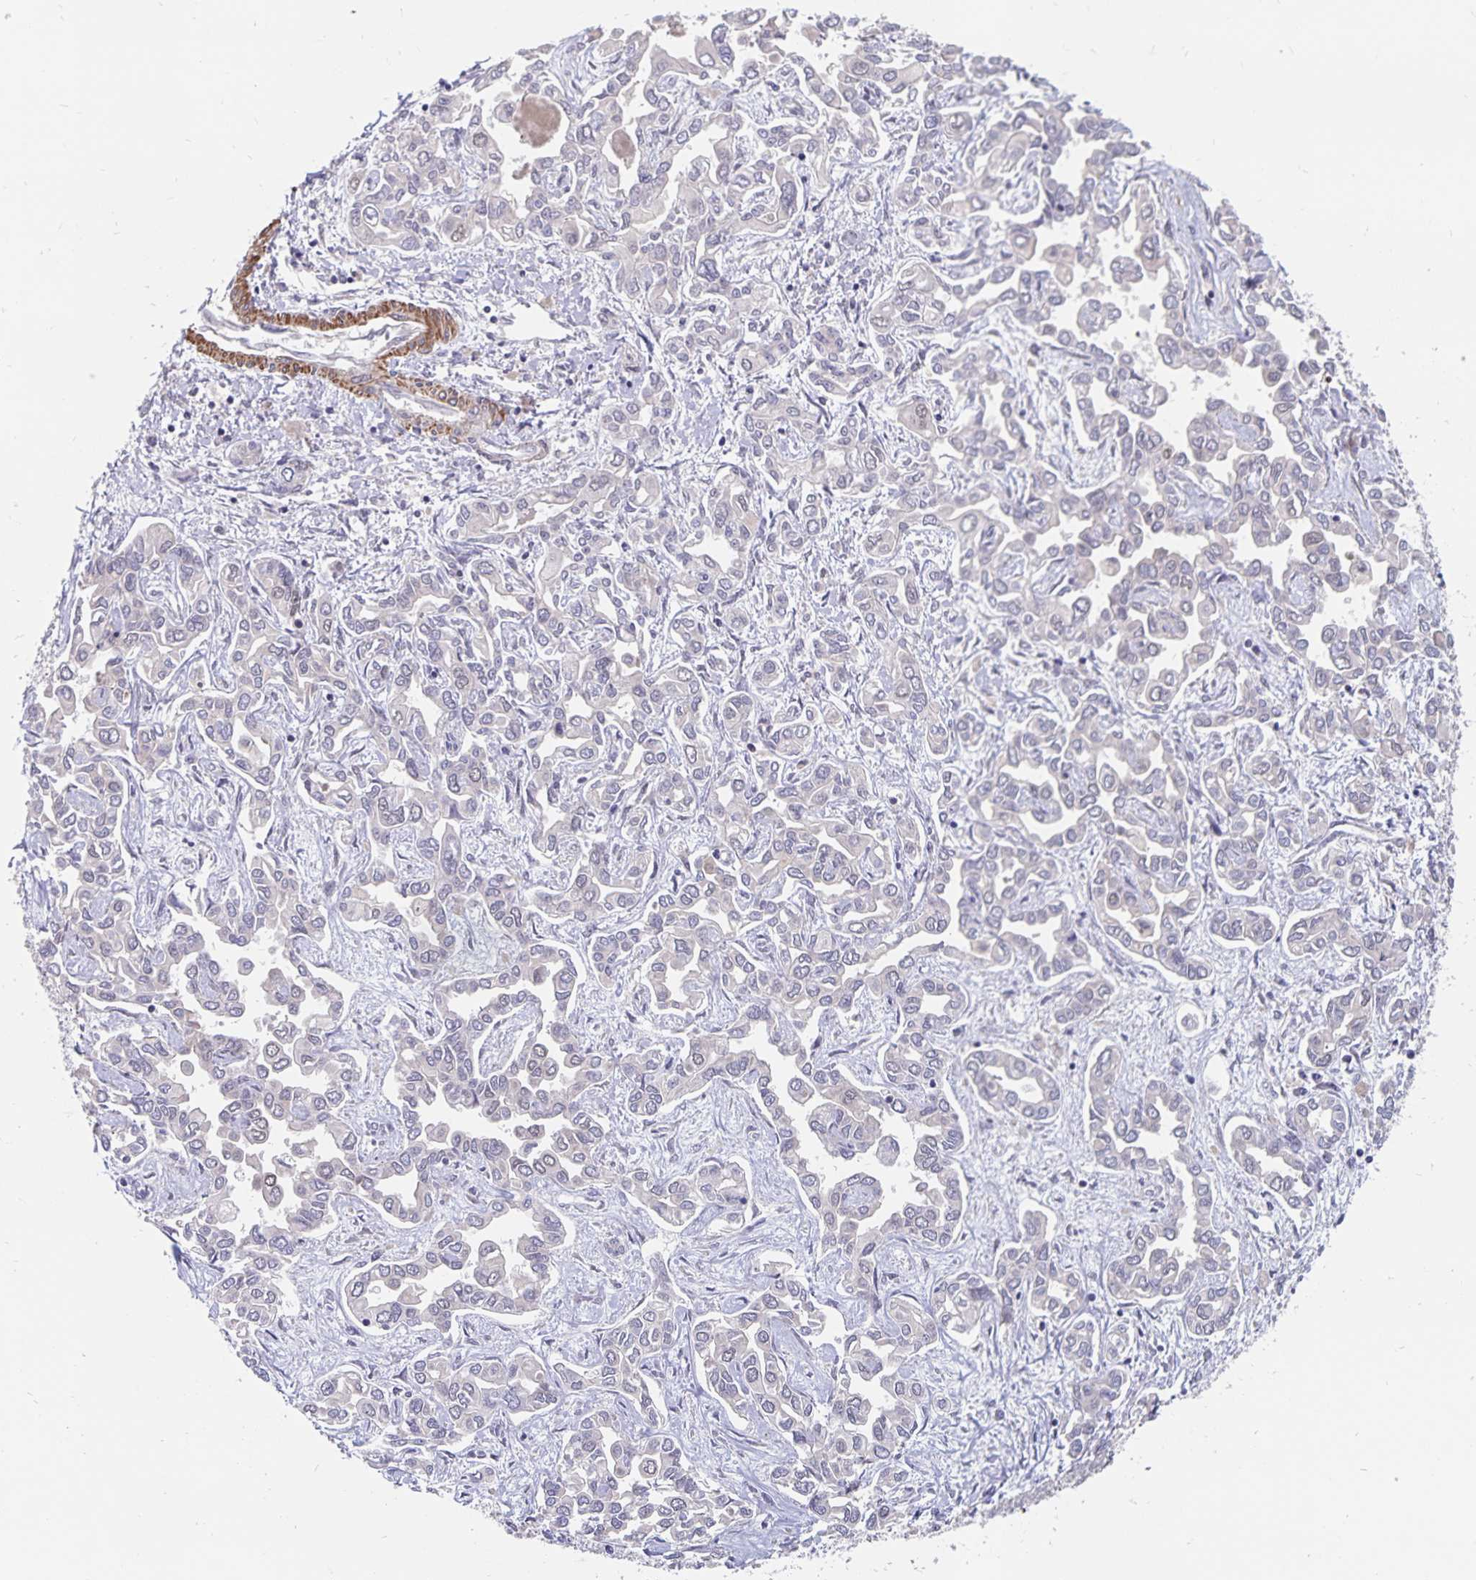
{"staining": {"intensity": "negative", "quantity": "none", "location": "none"}, "tissue": "liver cancer", "cell_type": "Tumor cells", "image_type": "cancer", "snomed": [{"axis": "morphology", "description": "Cholangiocarcinoma"}, {"axis": "topography", "description": "Liver"}], "caption": "An immunohistochemistry (IHC) micrograph of liver cancer (cholangiocarcinoma) is shown. There is no staining in tumor cells of liver cancer (cholangiocarcinoma).", "gene": "BAG6", "patient": {"sex": "female", "age": 64}}